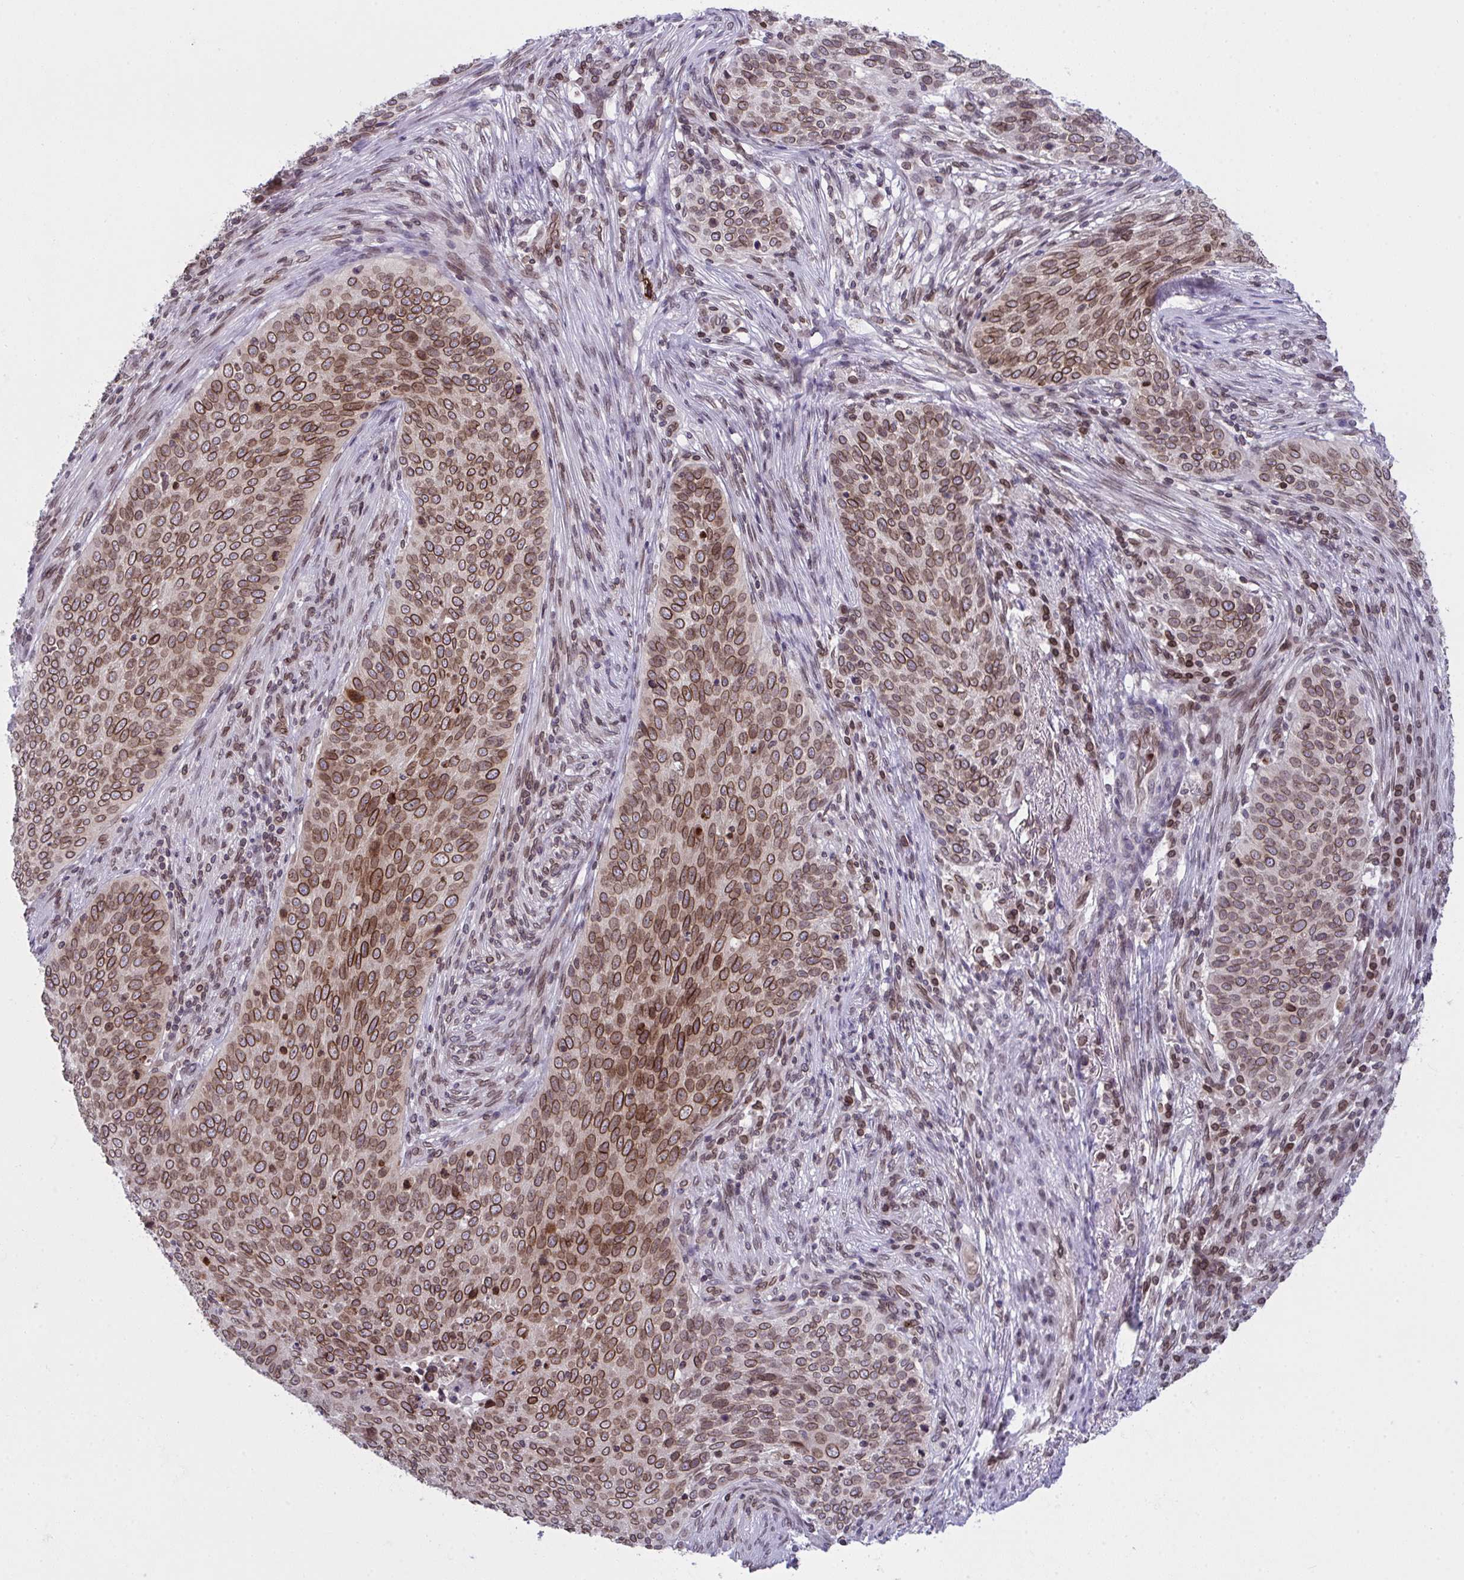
{"staining": {"intensity": "strong", "quantity": ">75%", "location": "cytoplasmic/membranous,nuclear"}, "tissue": "lung cancer", "cell_type": "Tumor cells", "image_type": "cancer", "snomed": [{"axis": "morphology", "description": "Squamous cell carcinoma, NOS"}, {"axis": "topography", "description": "Lung"}], "caption": "This is a photomicrograph of IHC staining of squamous cell carcinoma (lung), which shows strong positivity in the cytoplasmic/membranous and nuclear of tumor cells.", "gene": "RANBP2", "patient": {"sex": "male", "age": 63}}